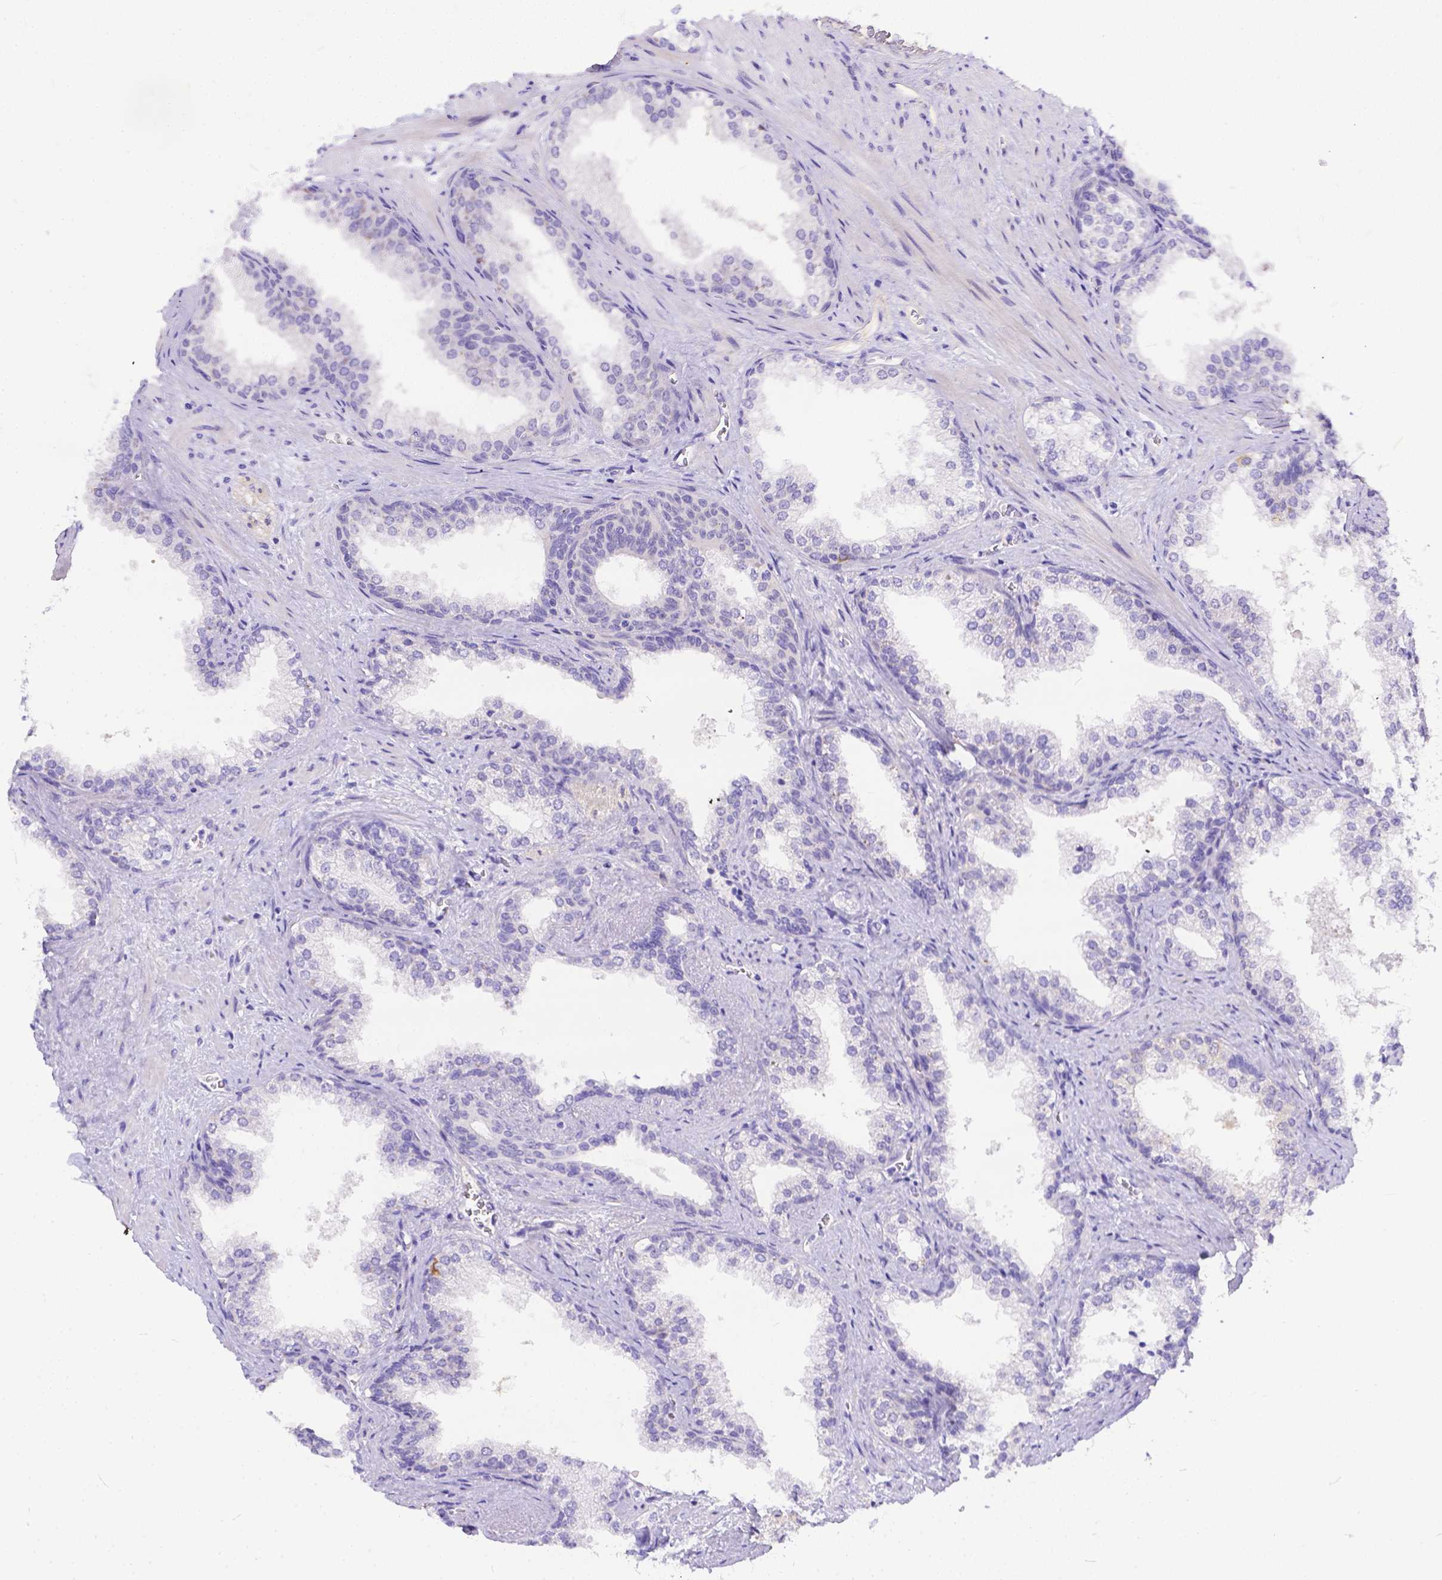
{"staining": {"intensity": "negative", "quantity": "none", "location": "none"}, "tissue": "prostate", "cell_type": "Glandular cells", "image_type": "normal", "snomed": [{"axis": "morphology", "description": "Normal tissue, NOS"}, {"axis": "topography", "description": "Prostate"}], "caption": "IHC of normal prostate shows no positivity in glandular cells. (DAB (3,3'-diaminobenzidine) IHC with hematoxylin counter stain).", "gene": "DLEC1", "patient": {"sex": "male", "age": 79}}